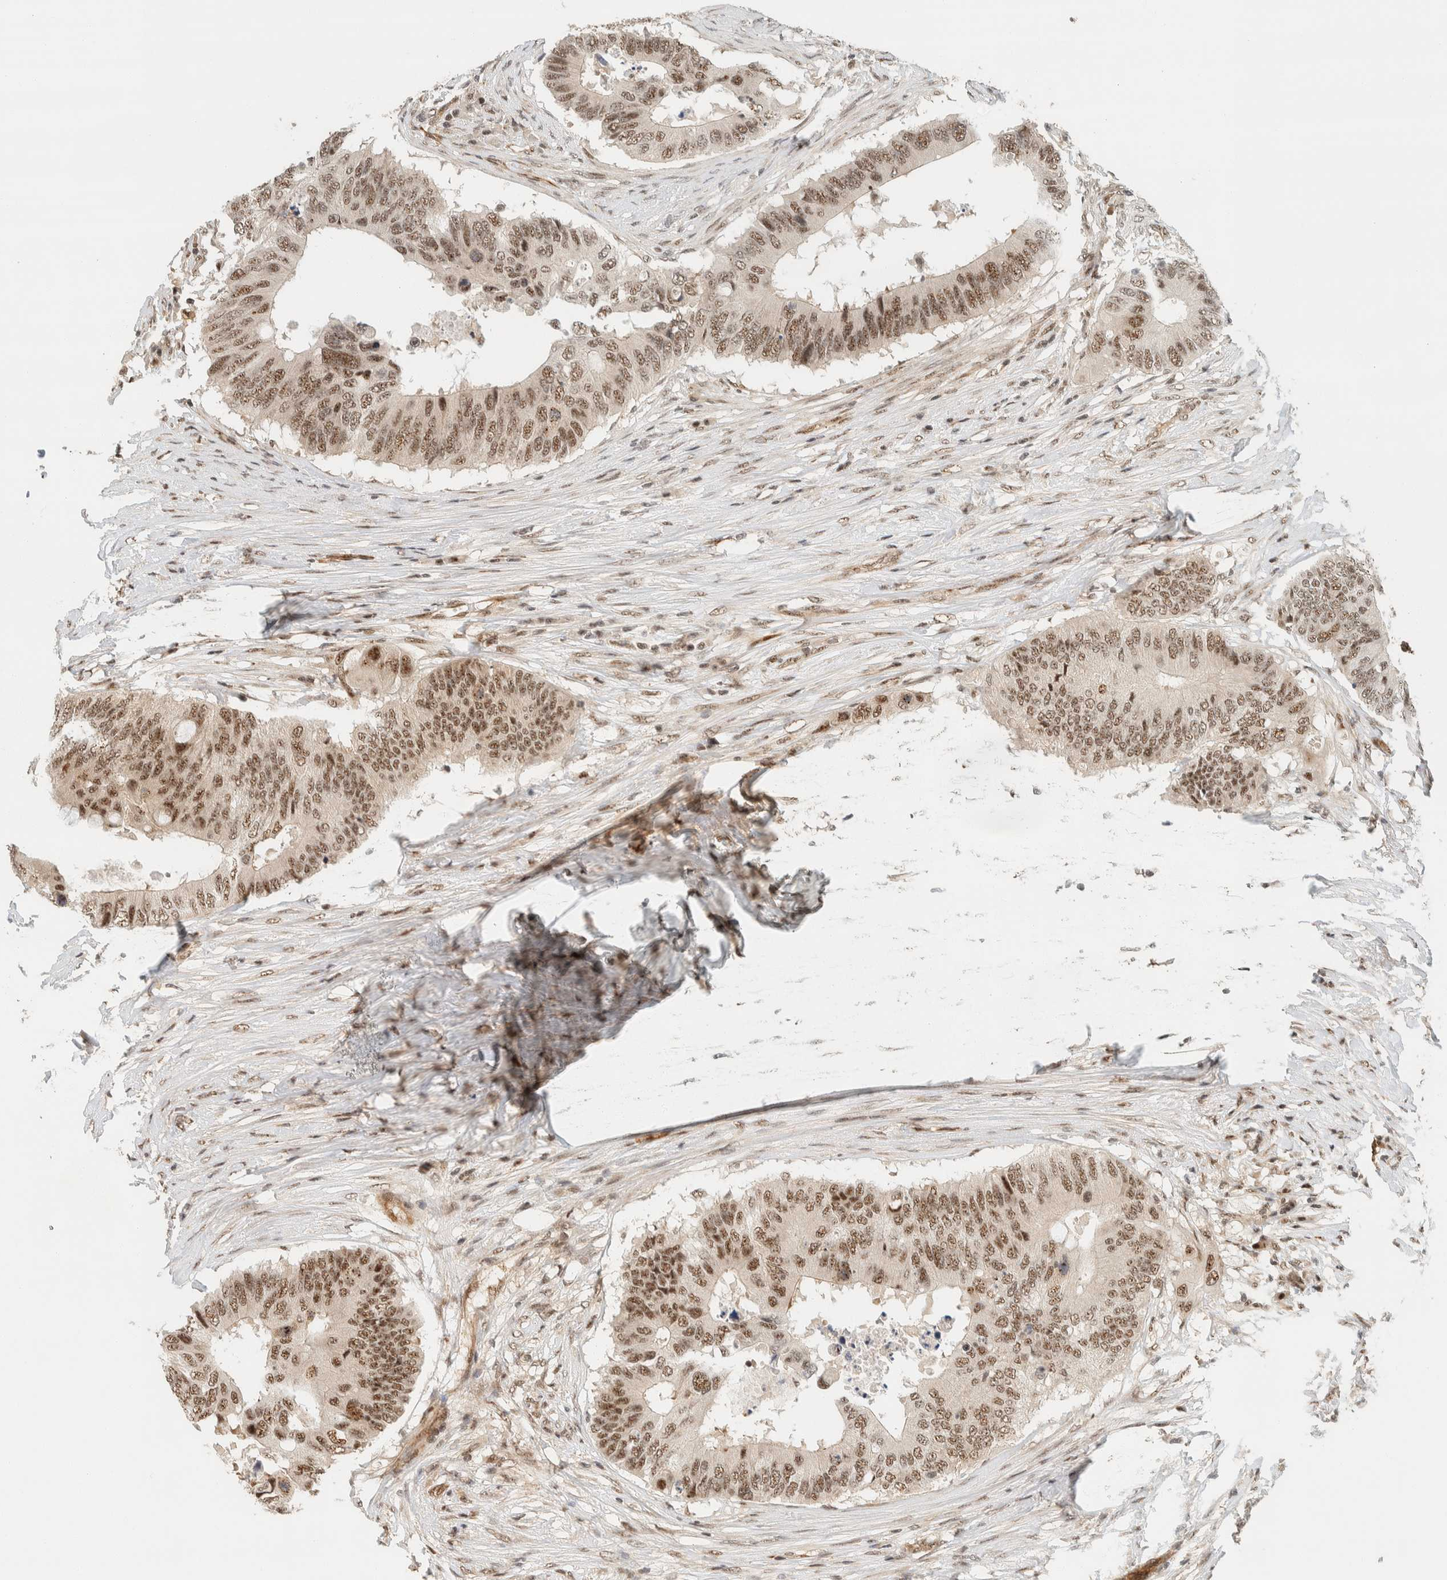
{"staining": {"intensity": "moderate", "quantity": ">75%", "location": "nuclear"}, "tissue": "colorectal cancer", "cell_type": "Tumor cells", "image_type": "cancer", "snomed": [{"axis": "morphology", "description": "Adenocarcinoma, NOS"}, {"axis": "topography", "description": "Colon"}], "caption": "Colorectal cancer stained with a protein marker demonstrates moderate staining in tumor cells.", "gene": "SIK1", "patient": {"sex": "male", "age": 71}}